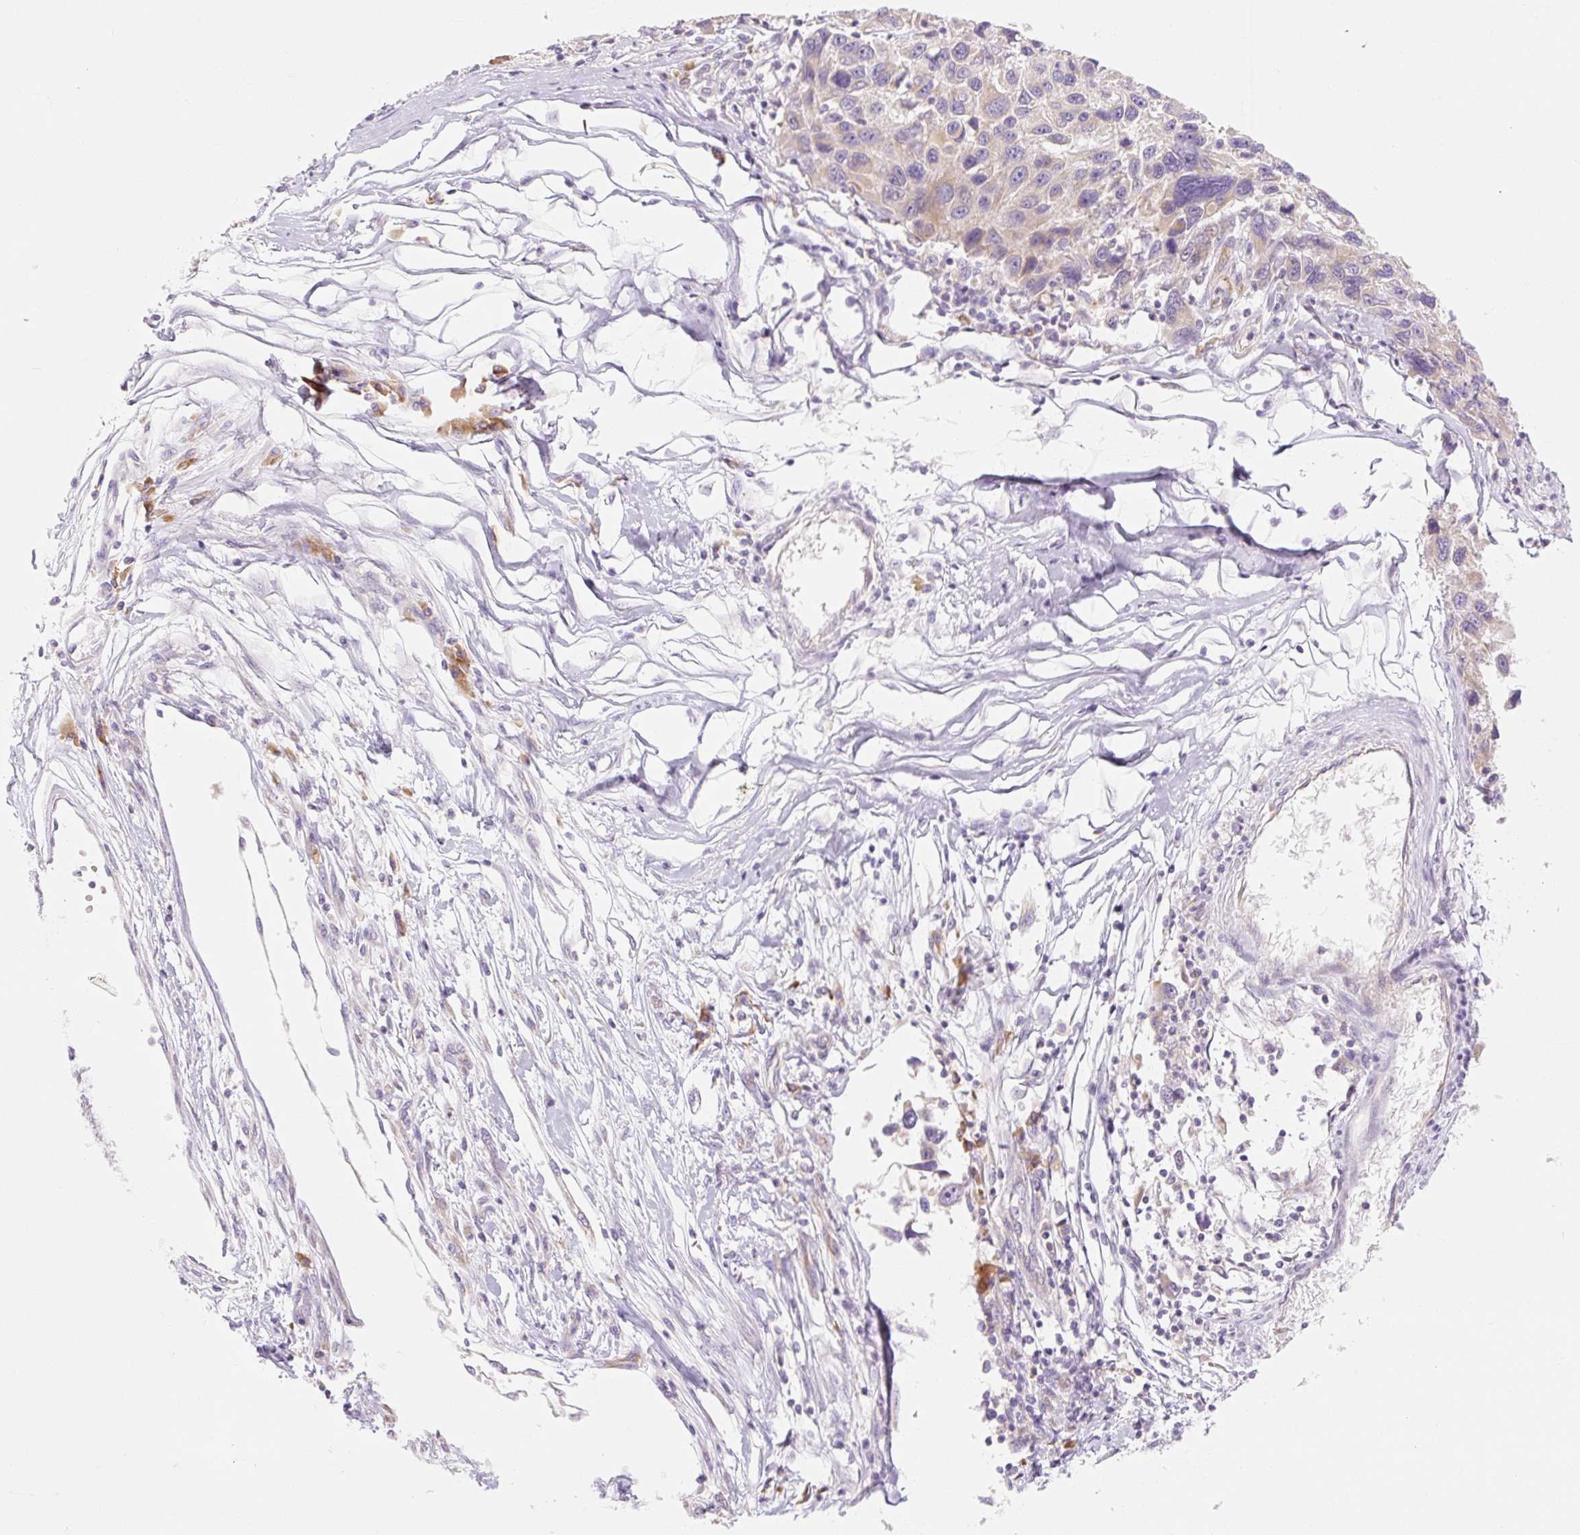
{"staining": {"intensity": "weak", "quantity": "<25%", "location": "cytoplasmic/membranous"}, "tissue": "melanoma", "cell_type": "Tumor cells", "image_type": "cancer", "snomed": [{"axis": "morphology", "description": "Malignant melanoma, NOS"}, {"axis": "topography", "description": "Skin"}], "caption": "A high-resolution image shows immunohistochemistry staining of malignant melanoma, which exhibits no significant positivity in tumor cells. (Immunohistochemistry (ihc), brightfield microscopy, high magnification).", "gene": "MYO1D", "patient": {"sex": "male", "age": 53}}